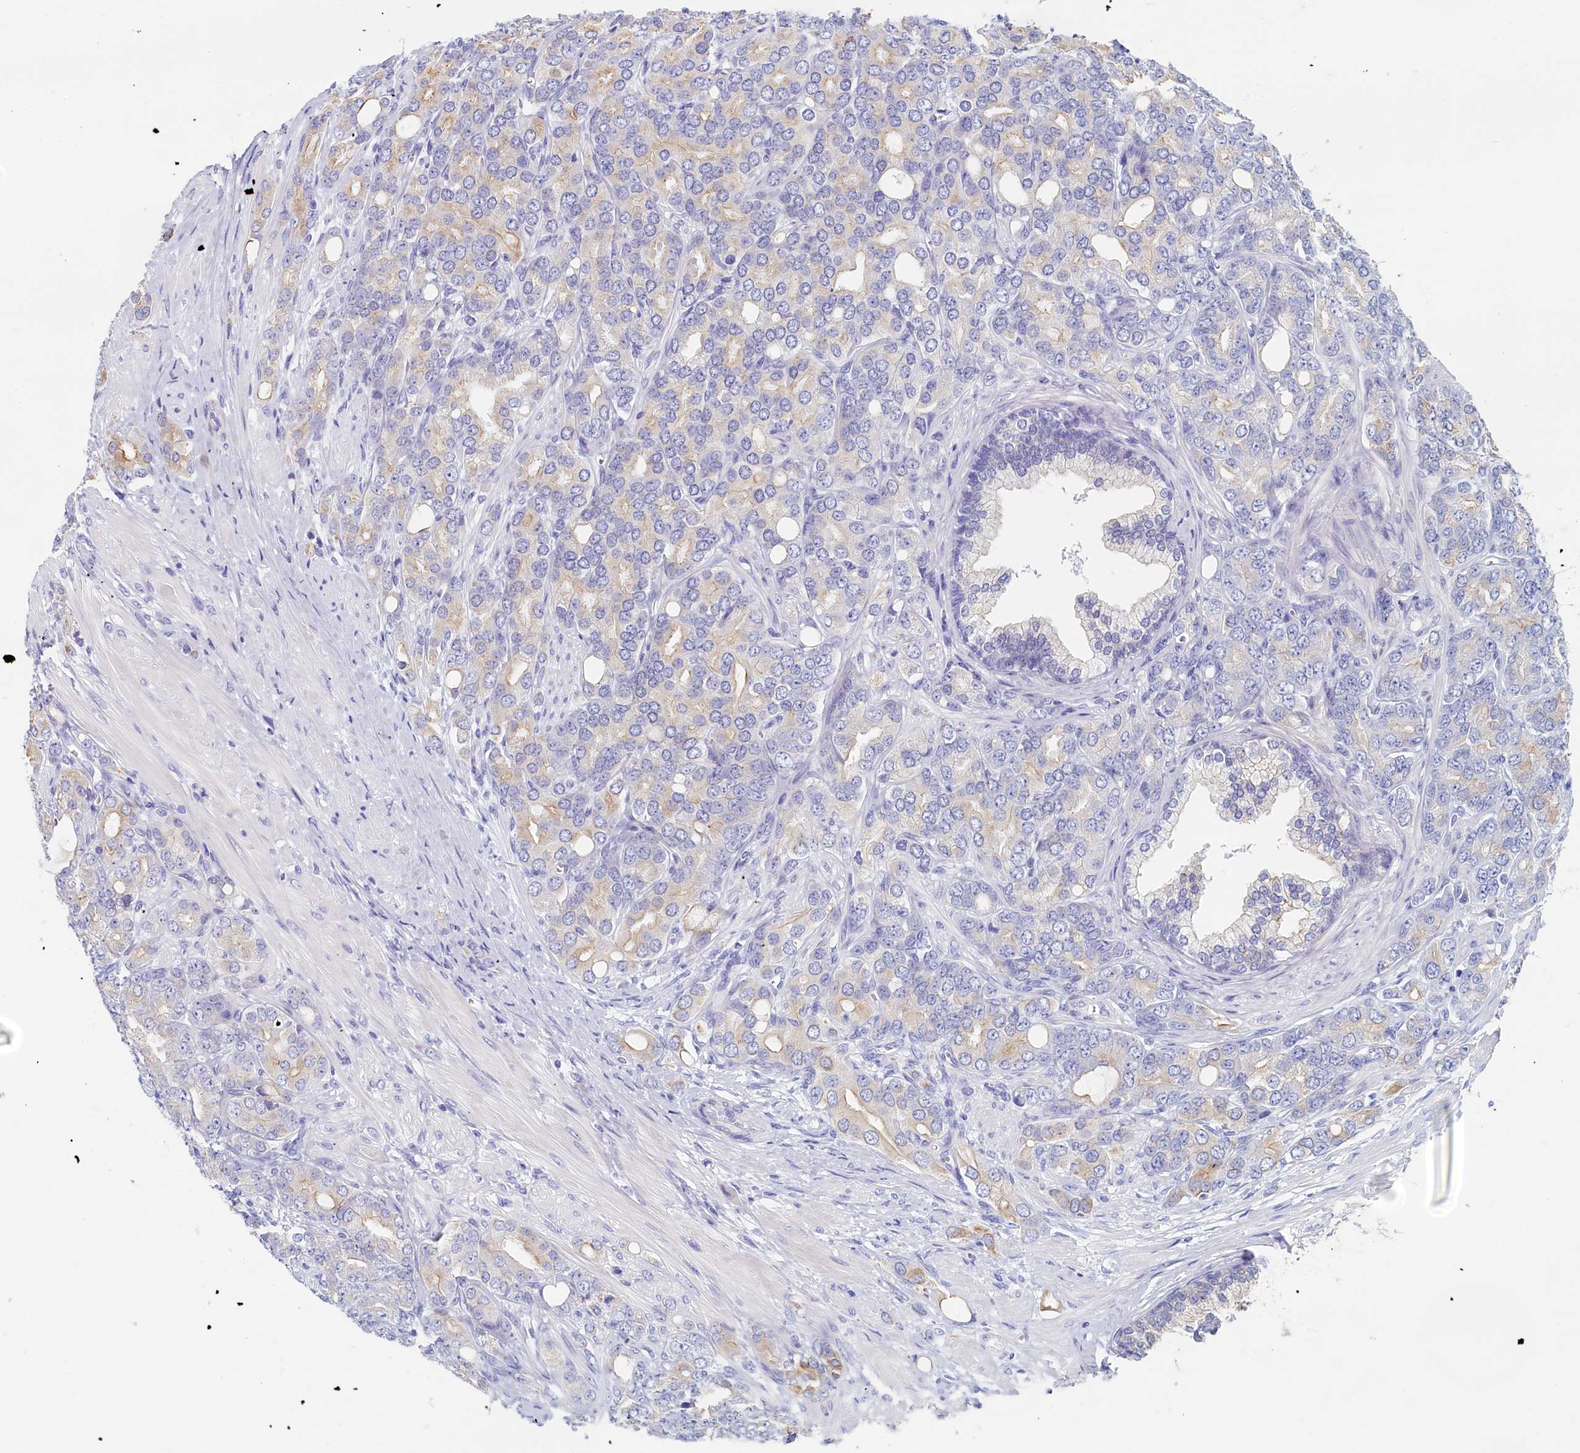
{"staining": {"intensity": "weak", "quantity": "<25%", "location": "cytoplasmic/membranous"}, "tissue": "prostate cancer", "cell_type": "Tumor cells", "image_type": "cancer", "snomed": [{"axis": "morphology", "description": "Adenocarcinoma, High grade"}, {"axis": "topography", "description": "Prostate"}], "caption": "Tumor cells show no significant staining in prostate cancer.", "gene": "GUCA1C", "patient": {"sex": "male", "age": 62}}